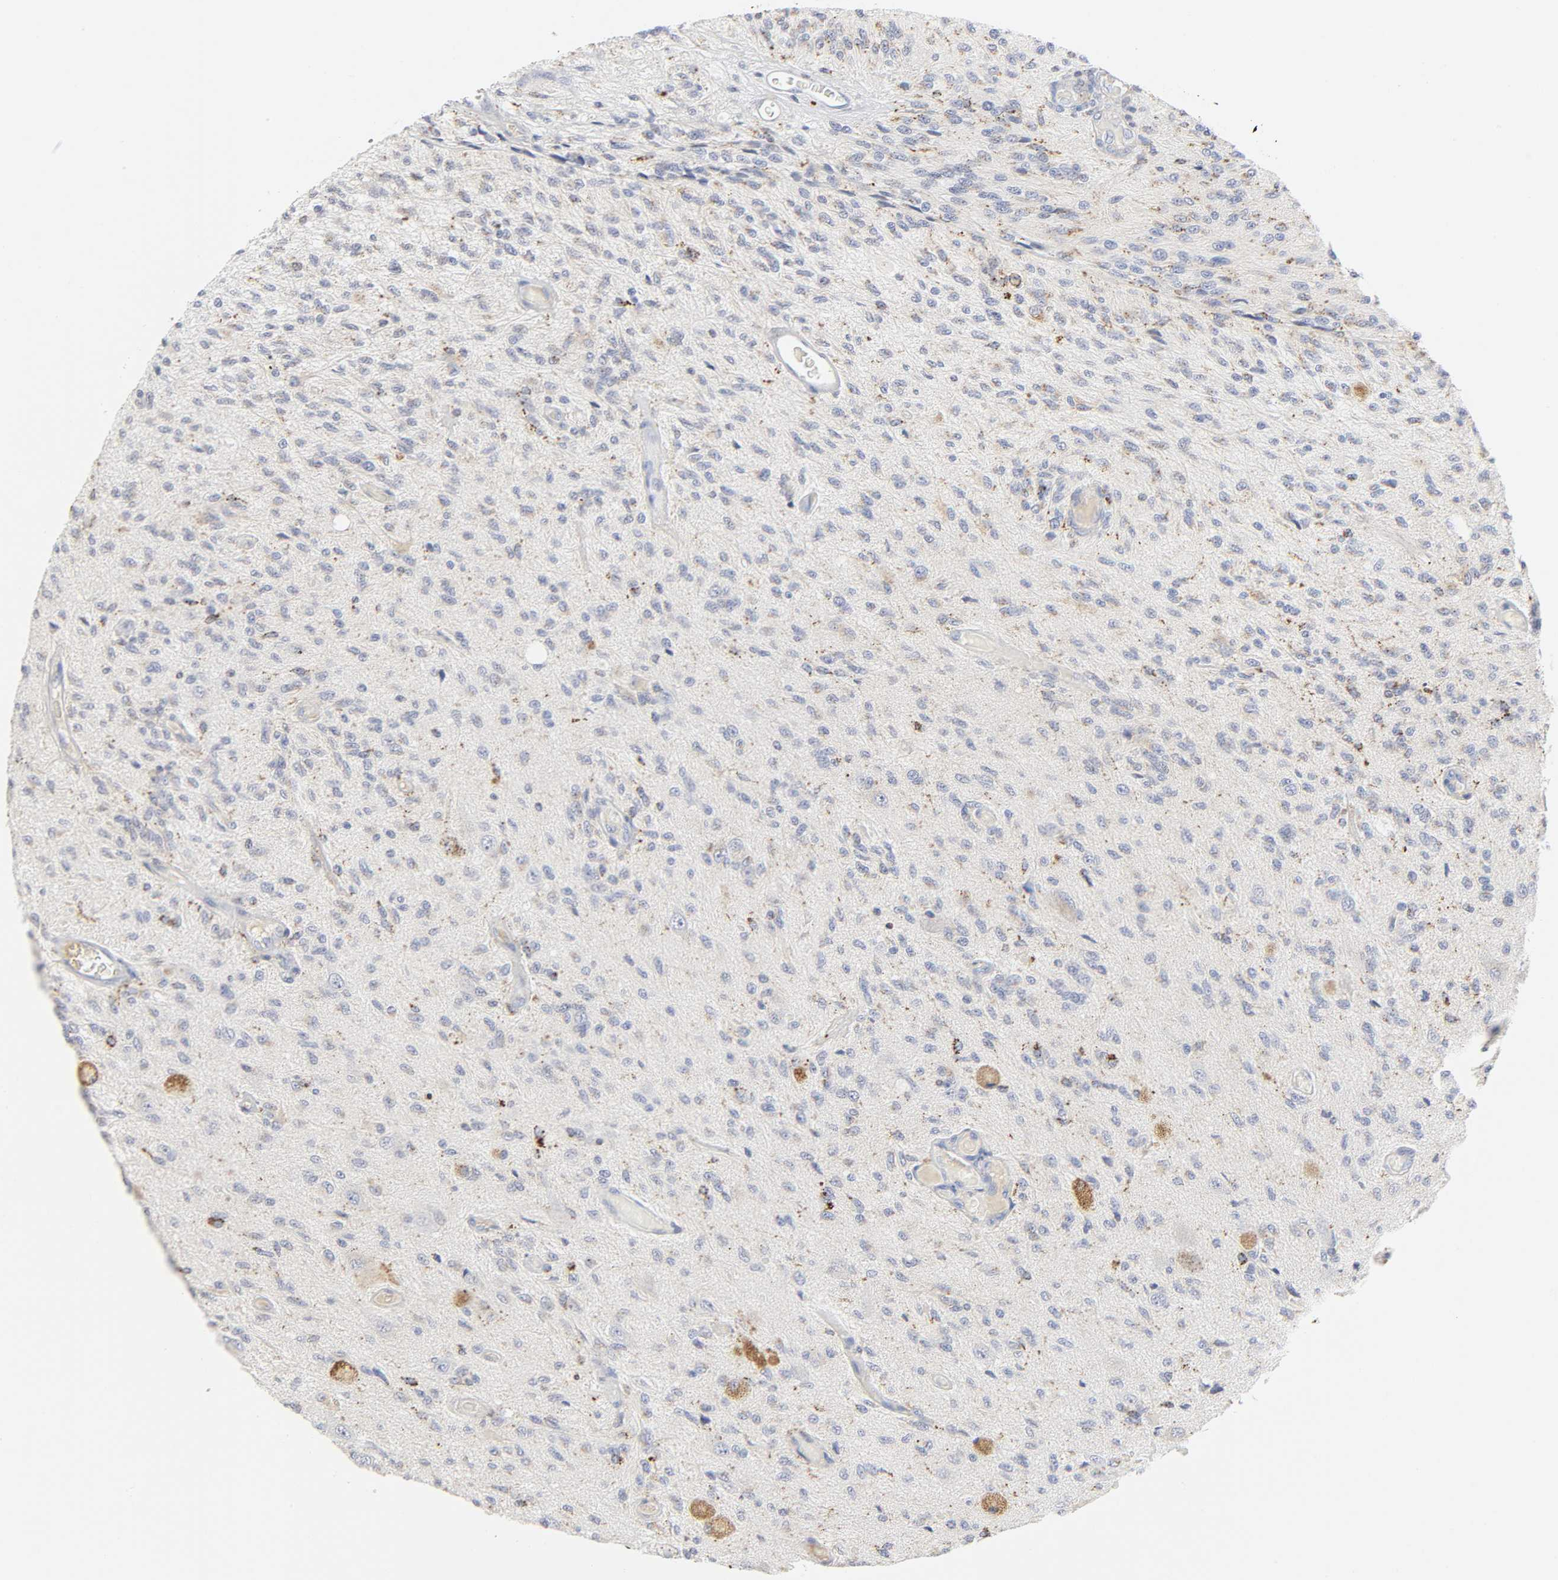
{"staining": {"intensity": "moderate", "quantity": "25%-75%", "location": "cytoplasmic/membranous"}, "tissue": "glioma", "cell_type": "Tumor cells", "image_type": "cancer", "snomed": [{"axis": "morphology", "description": "Normal tissue, NOS"}, {"axis": "morphology", "description": "Glioma, malignant, High grade"}, {"axis": "topography", "description": "Cerebral cortex"}], "caption": "High-power microscopy captured an IHC photomicrograph of glioma, revealing moderate cytoplasmic/membranous expression in about 25%-75% of tumor cells. (brown staining indicates protein expression, while blue staining denotes nuclei).", "gene": "MAGEB17", "patient": {"sex": "male", "age": 77}}